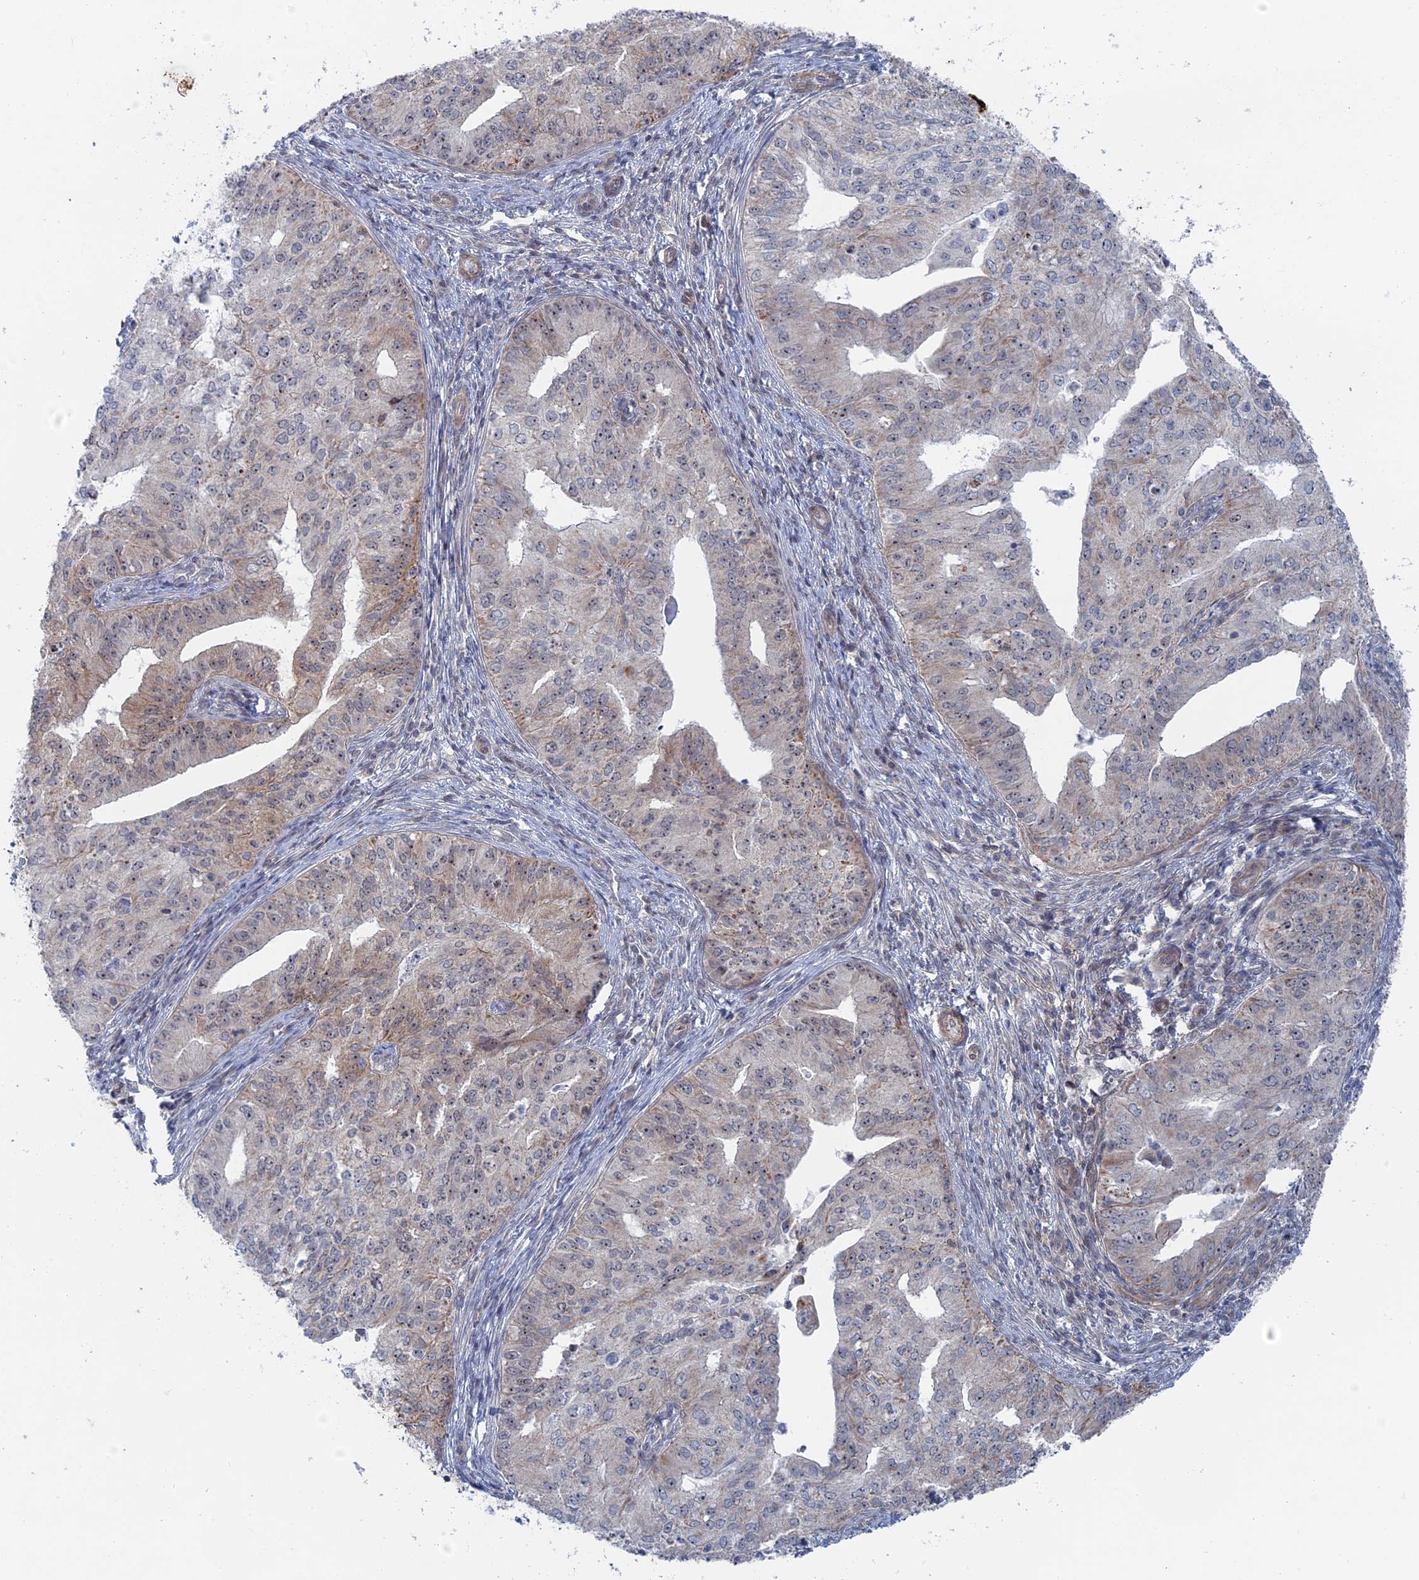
{"staining": {"intensity": "weak", "quantity": "<25%", "location": "cytoplasmic/membranous,nuclear"}, "tissue": "endometrial cancer", "cell_type": "Tumor cells", "image_type": "cancer", "snomed": [{"axis": "morphology", "description": "Adenocarcinoma, NOS"}, {"axis": "topography", "description": "Endometrium"}], "caption": "This is an immunohistochemistry micrograph of human endometrial cancer (adenocarcinoma). There is no positivity in tumor cells.", "gene": "IL7", "patient": {"sex": "female", "age": 50}}